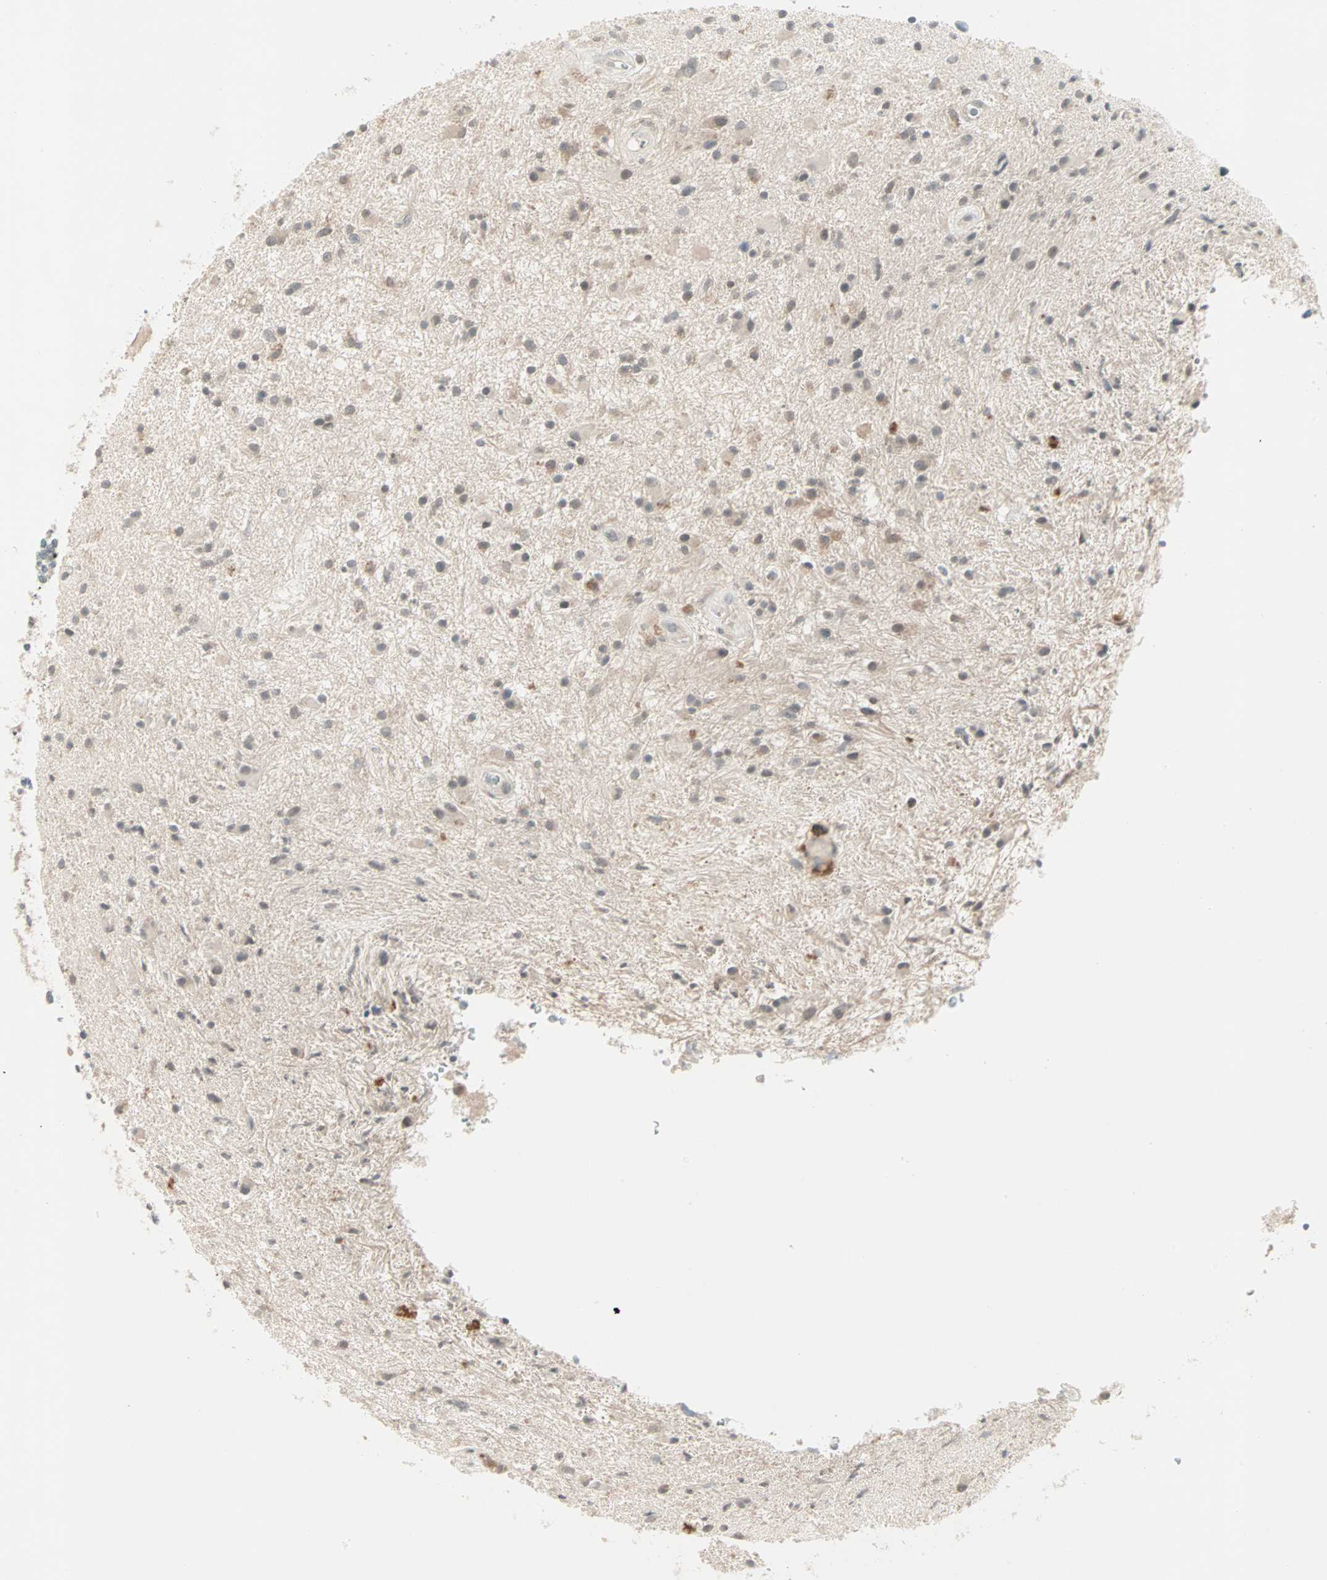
{"staining": {"intensity": "weak", "quantity": "25%-75%", "location": "cytoplasmic/membranous"}, "tissue": "glioma", "cell_type": "Tumor cells", "image_type": "cancer", "snomed": [{"axis": "morphology", "description": "Glioma, malignant, High grade"}, {"axis": "topography", "description": "Brain"}], "caption": "Immunohistochemistry (DAB (3,3'-diaminobenzidine)) staining of glioma exhibits weak cytoplasmic/membranous protein expression in about 25%-75% of tumor cells.", "gene": "PTPA", "patient": {"sex": "male", "age": 33}}